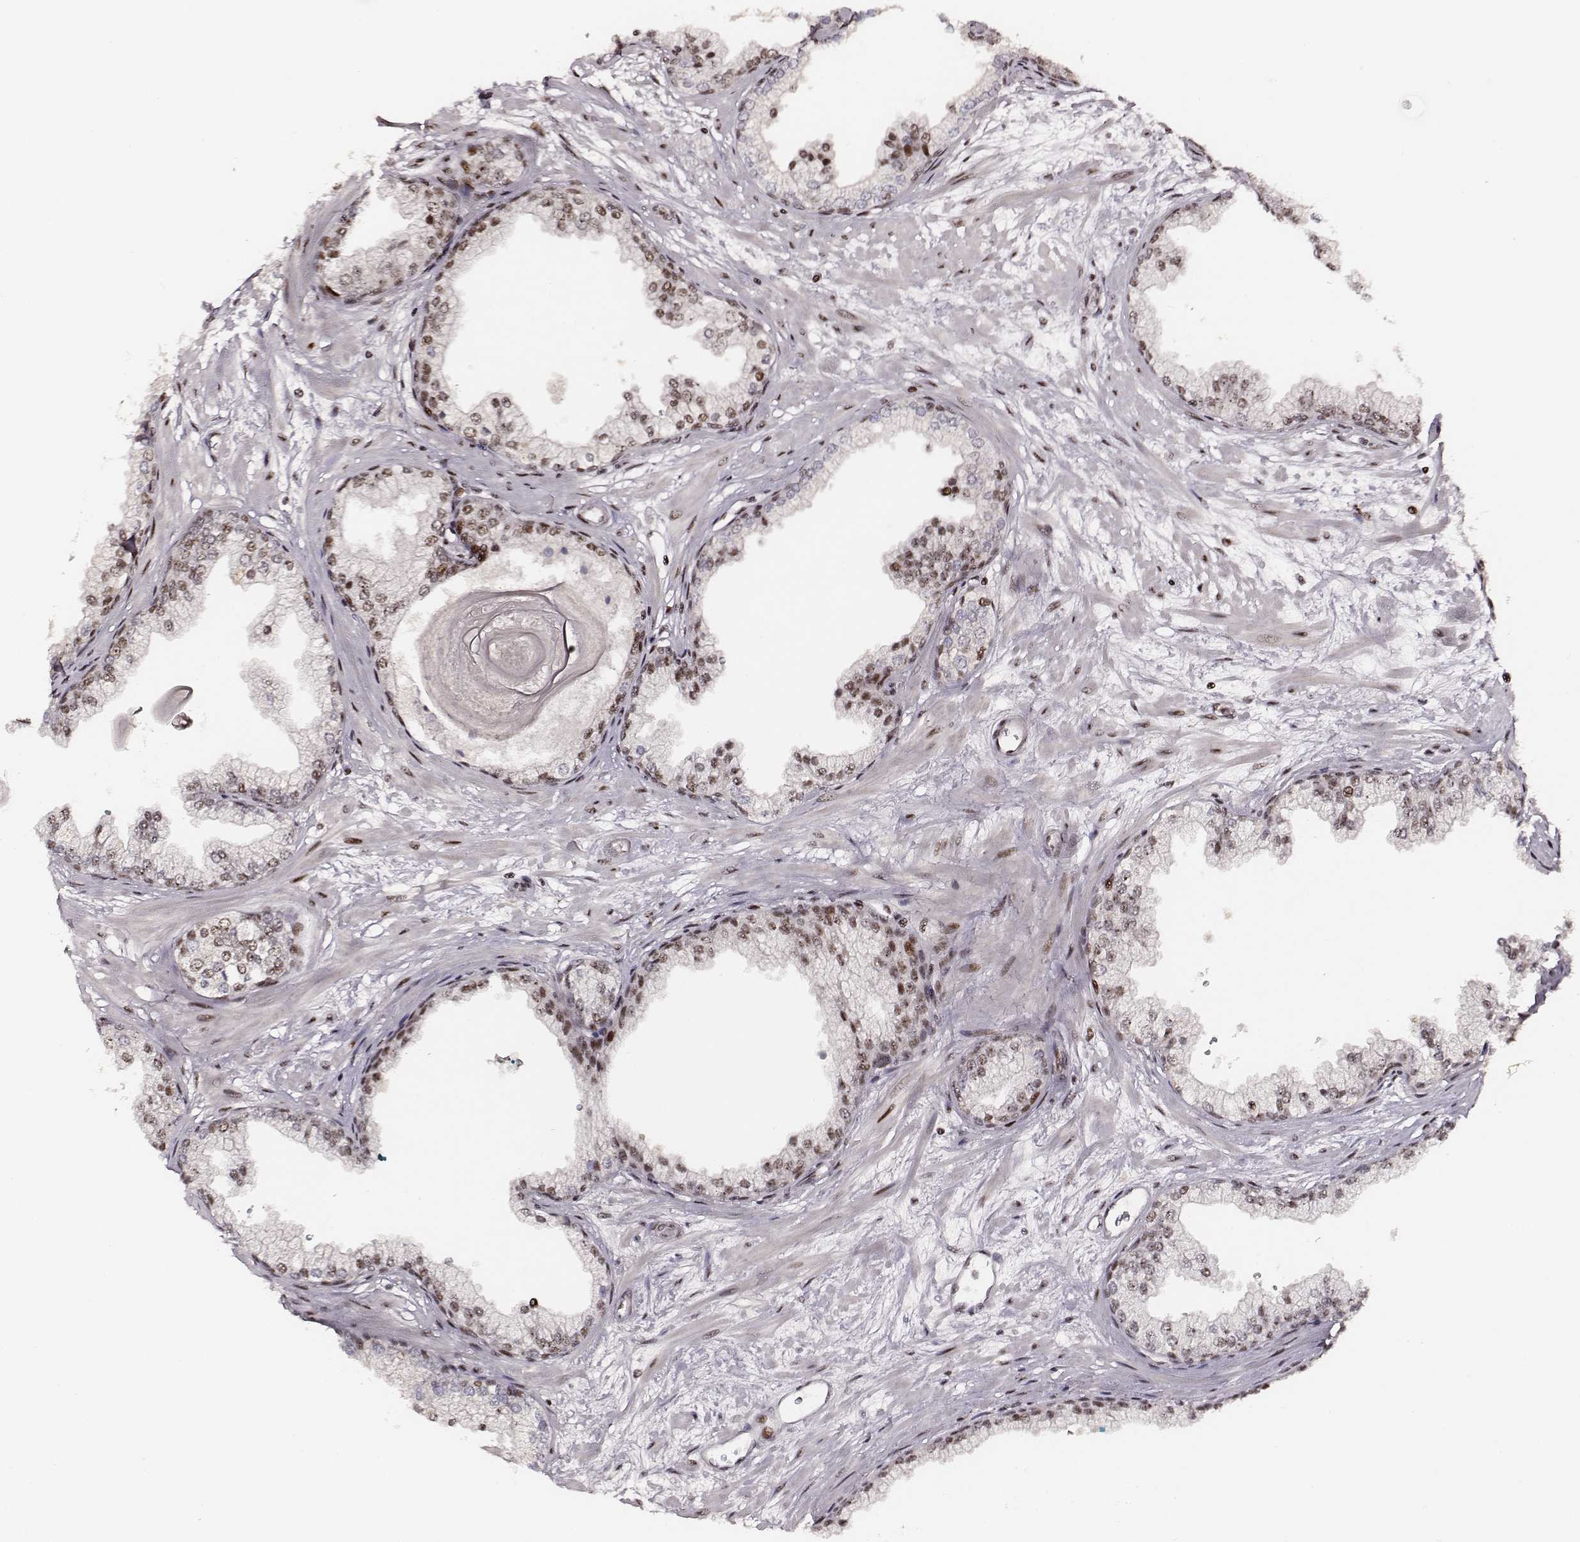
{"staining": {"intensity": "moderate", "quantity": ">75%", "location": "nuclear"}, "tissue": "prostate", "cell_type": "Glandular cells", "image_type": "normal", "snomed": [{"axis": "morphology", "description": "Normal tissue, NOS"}, {"axis": "topography", "description": "Prostate"}, {"axis": "topography", "description": "Peripheral nerve tissue"}], "caption": "DAB (3,3'-diaminobenzidine) immunohistochemical staining of unremarkable human prostate shows moderate nuclear protein staining in about >75% of glandular cells.", "gene": "PPARA", "patient": {"sex": "male", "age": 61}}